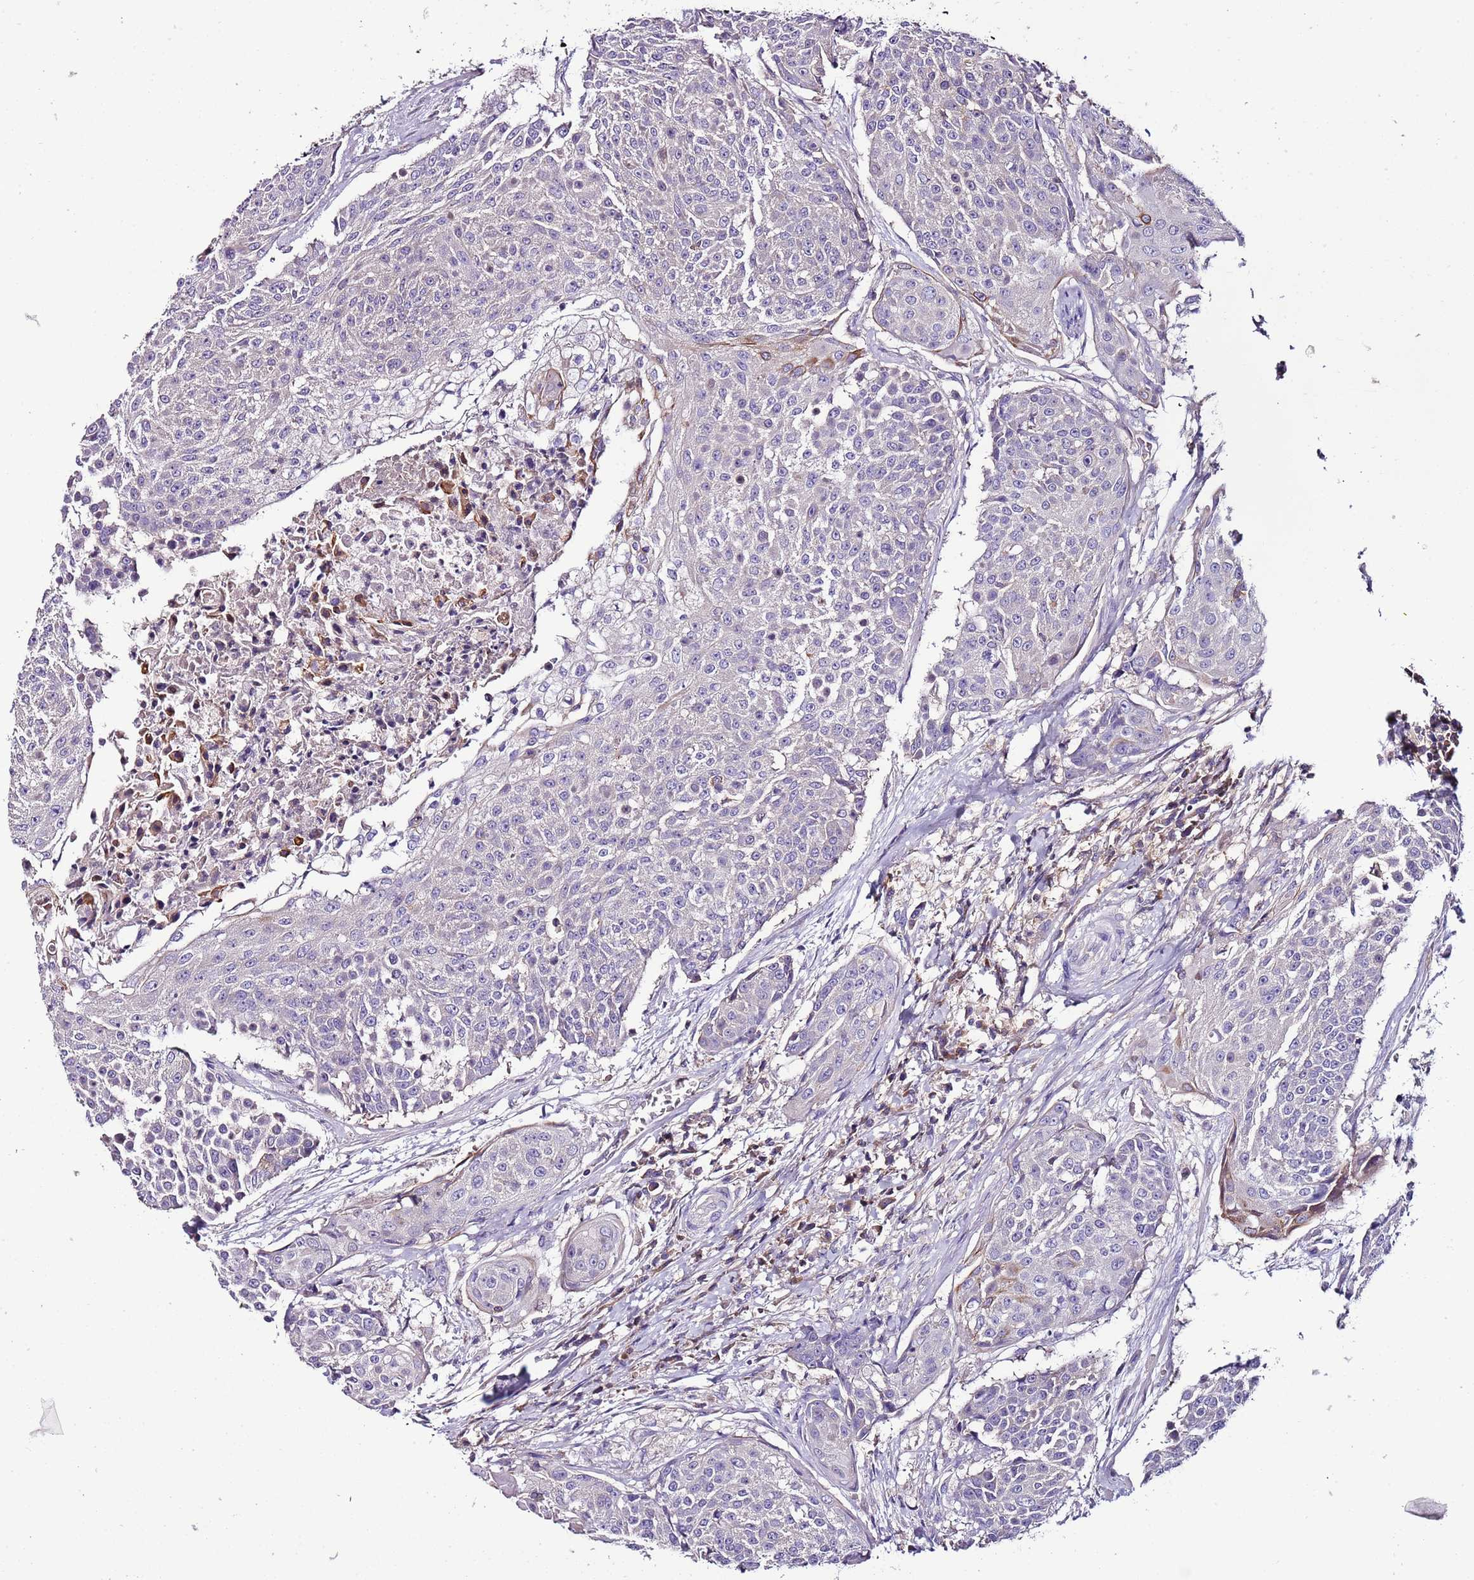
{"staining": {"intensity": "negative", "quantity": "none", "location": "none"}, "tissue": "urothelial cancer", "cell_type": "Tumor cells", "image_type": "cancer", "snomed": [{"axis": "morphology", "description": "Urothelial carcinoma, High grade"}, {"axis": "topography", "description": "Urinary bladder"}], "caption": "Image shows no protein positivity in tumor cells of urothelial cancer tissue.", "gene": "IGIP", "patient": {"sex": "female", "age": 63}}